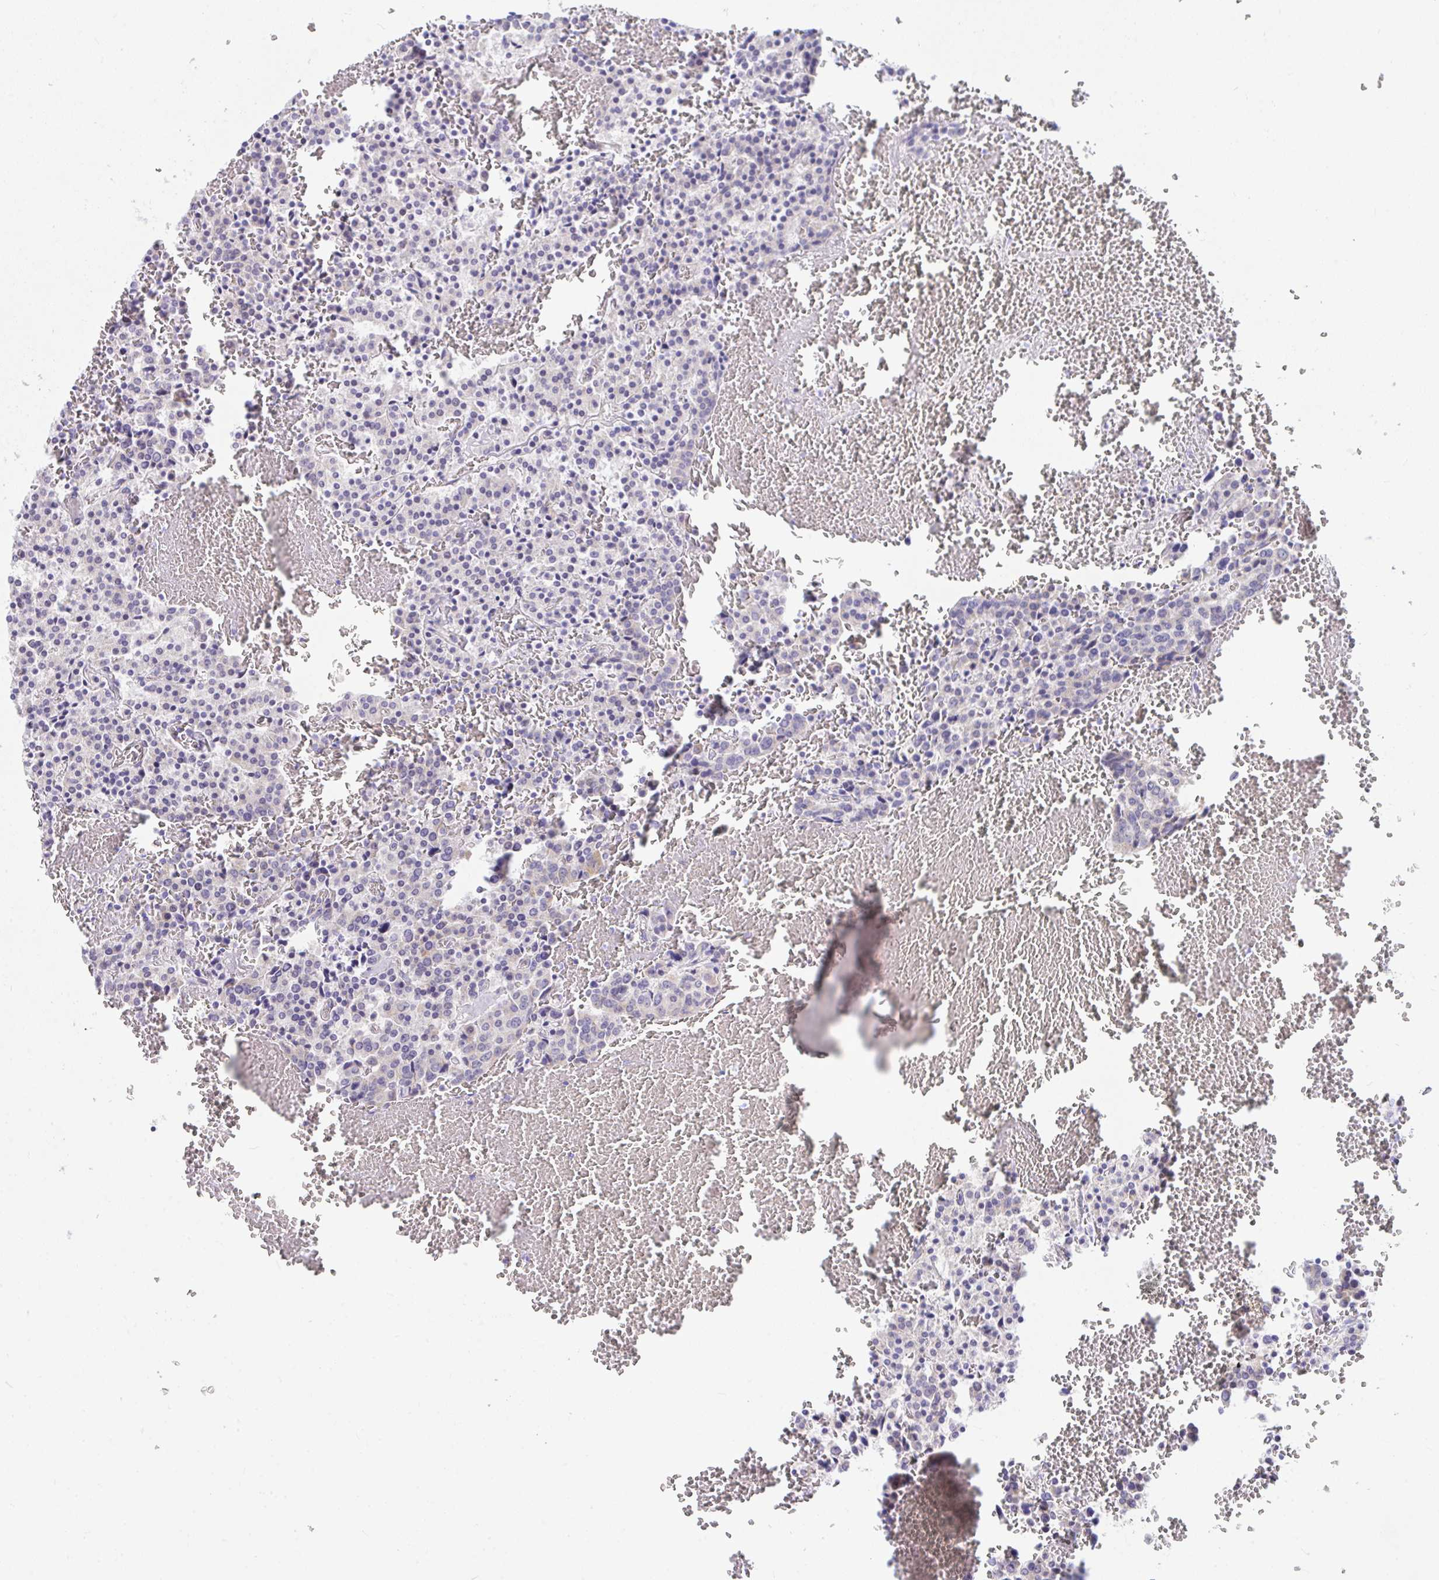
{"staining": {"intensity": "negative", "quantity": "none", "location": "none"}, "tissue": "carcinoid", "cell_type": "Tumor cells", "image_type": "cancer", "snomed": [{"axis": "morphology", "description": "Carcinoid, malignant, NOS"}, {"axis": "topography", "description": "Lung"}], "caption": "This is an immunohistochemistry image of carcinoid. There is no expression in tumor cells.", "gene": "CEP63", "patient": {"sex": "male", "age": 70}}